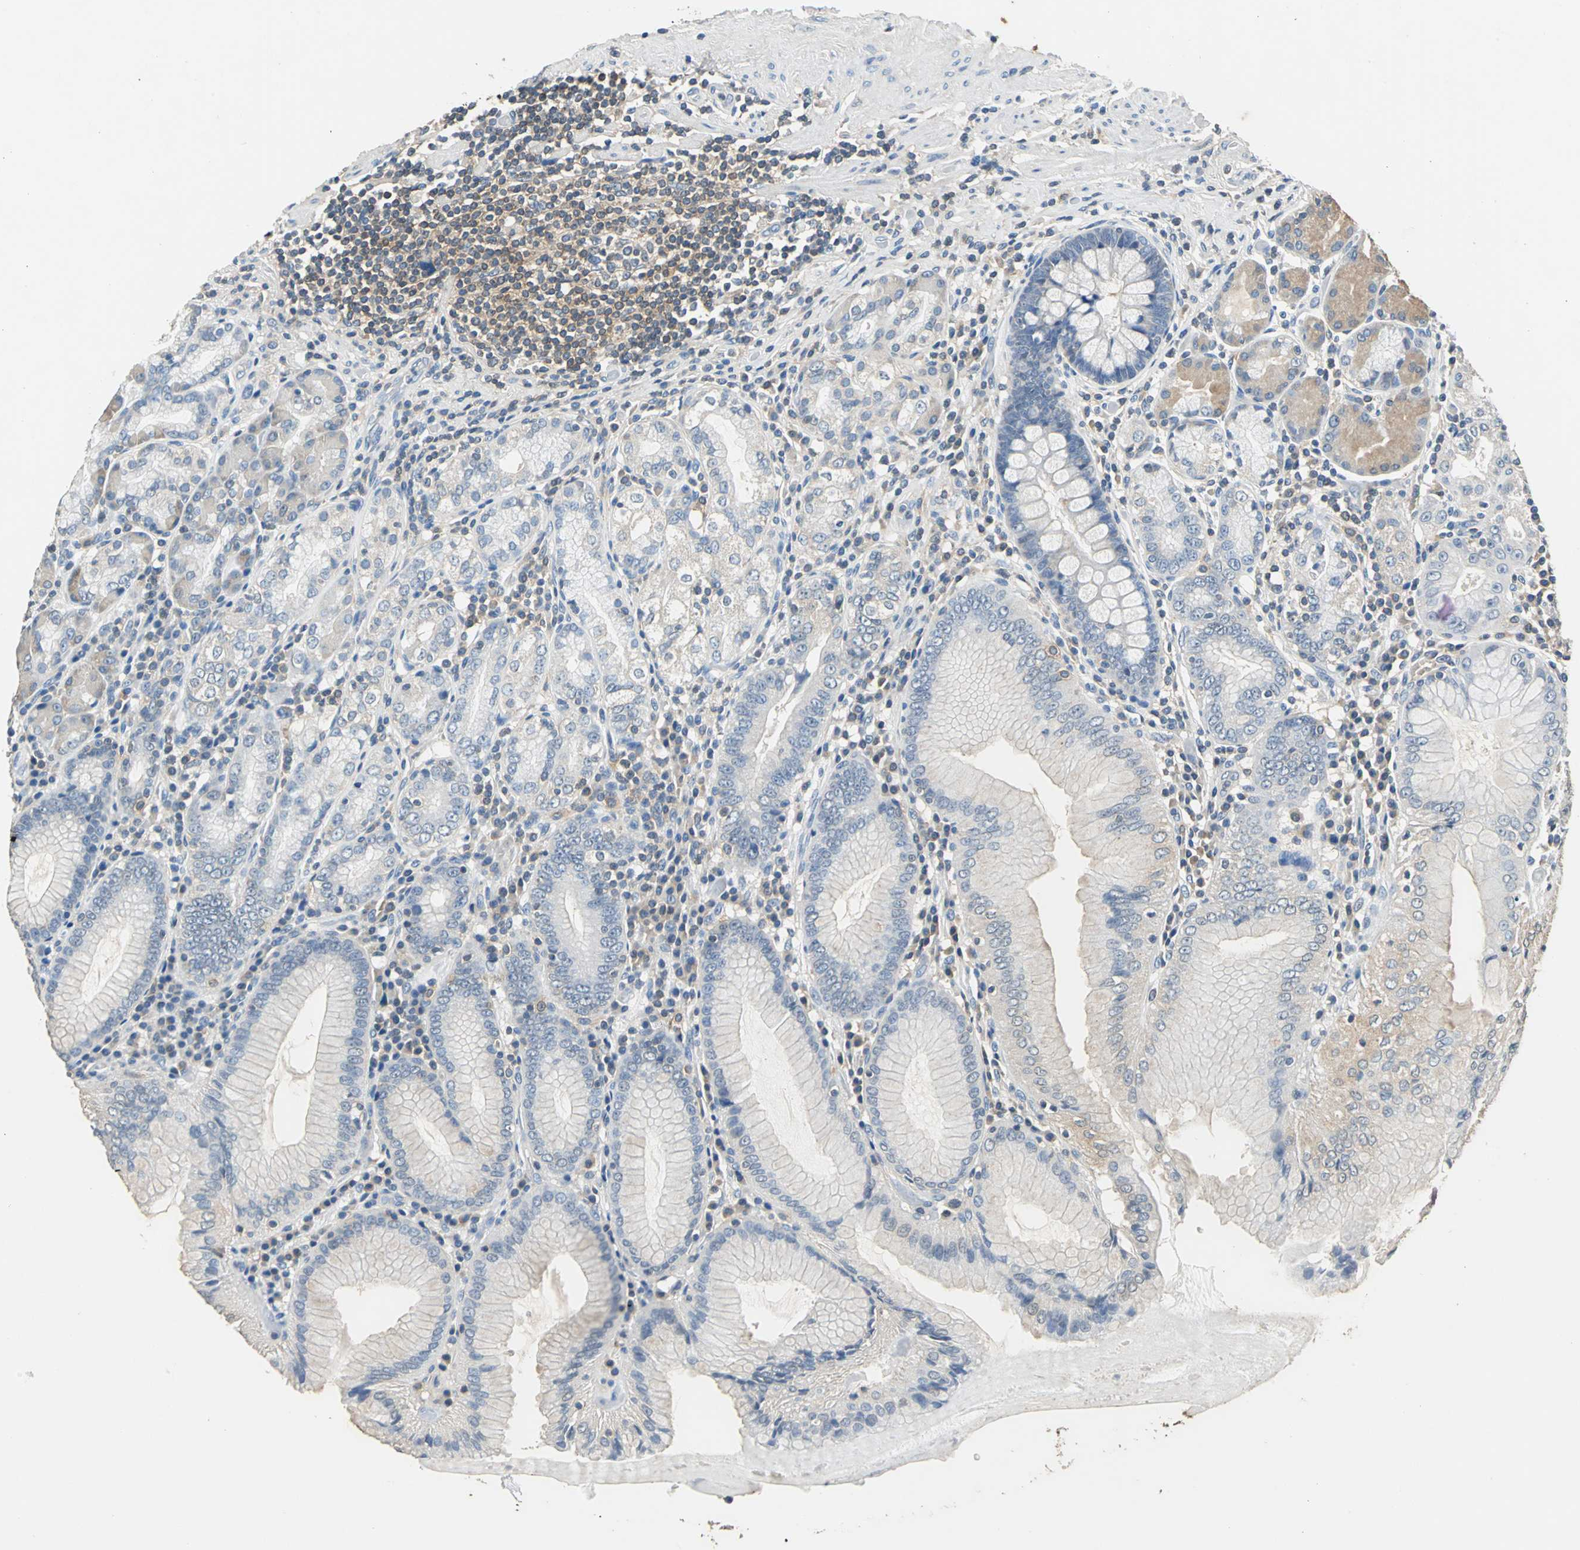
{"staining": {"intensity": "moderate", "quantity": "<25%", "location": "cytoplasmic/membranous"}, "tissue": "stomach", "cell_type": "Glandular cells", "image_type": "normal", "snomed": [{"axis": "morphology", "description": "Normal tissue, NOS"}, {"axis": "topography", "description": "Stomach, lower"}], "caption": "Stomach was stained to show a protein in brown. There is low levels of moderate cytoplasmic/membranous expression in about <25% of glandular cells.", "gene": "PRKCA", "patient": {"sex": "female", "age": 76}}